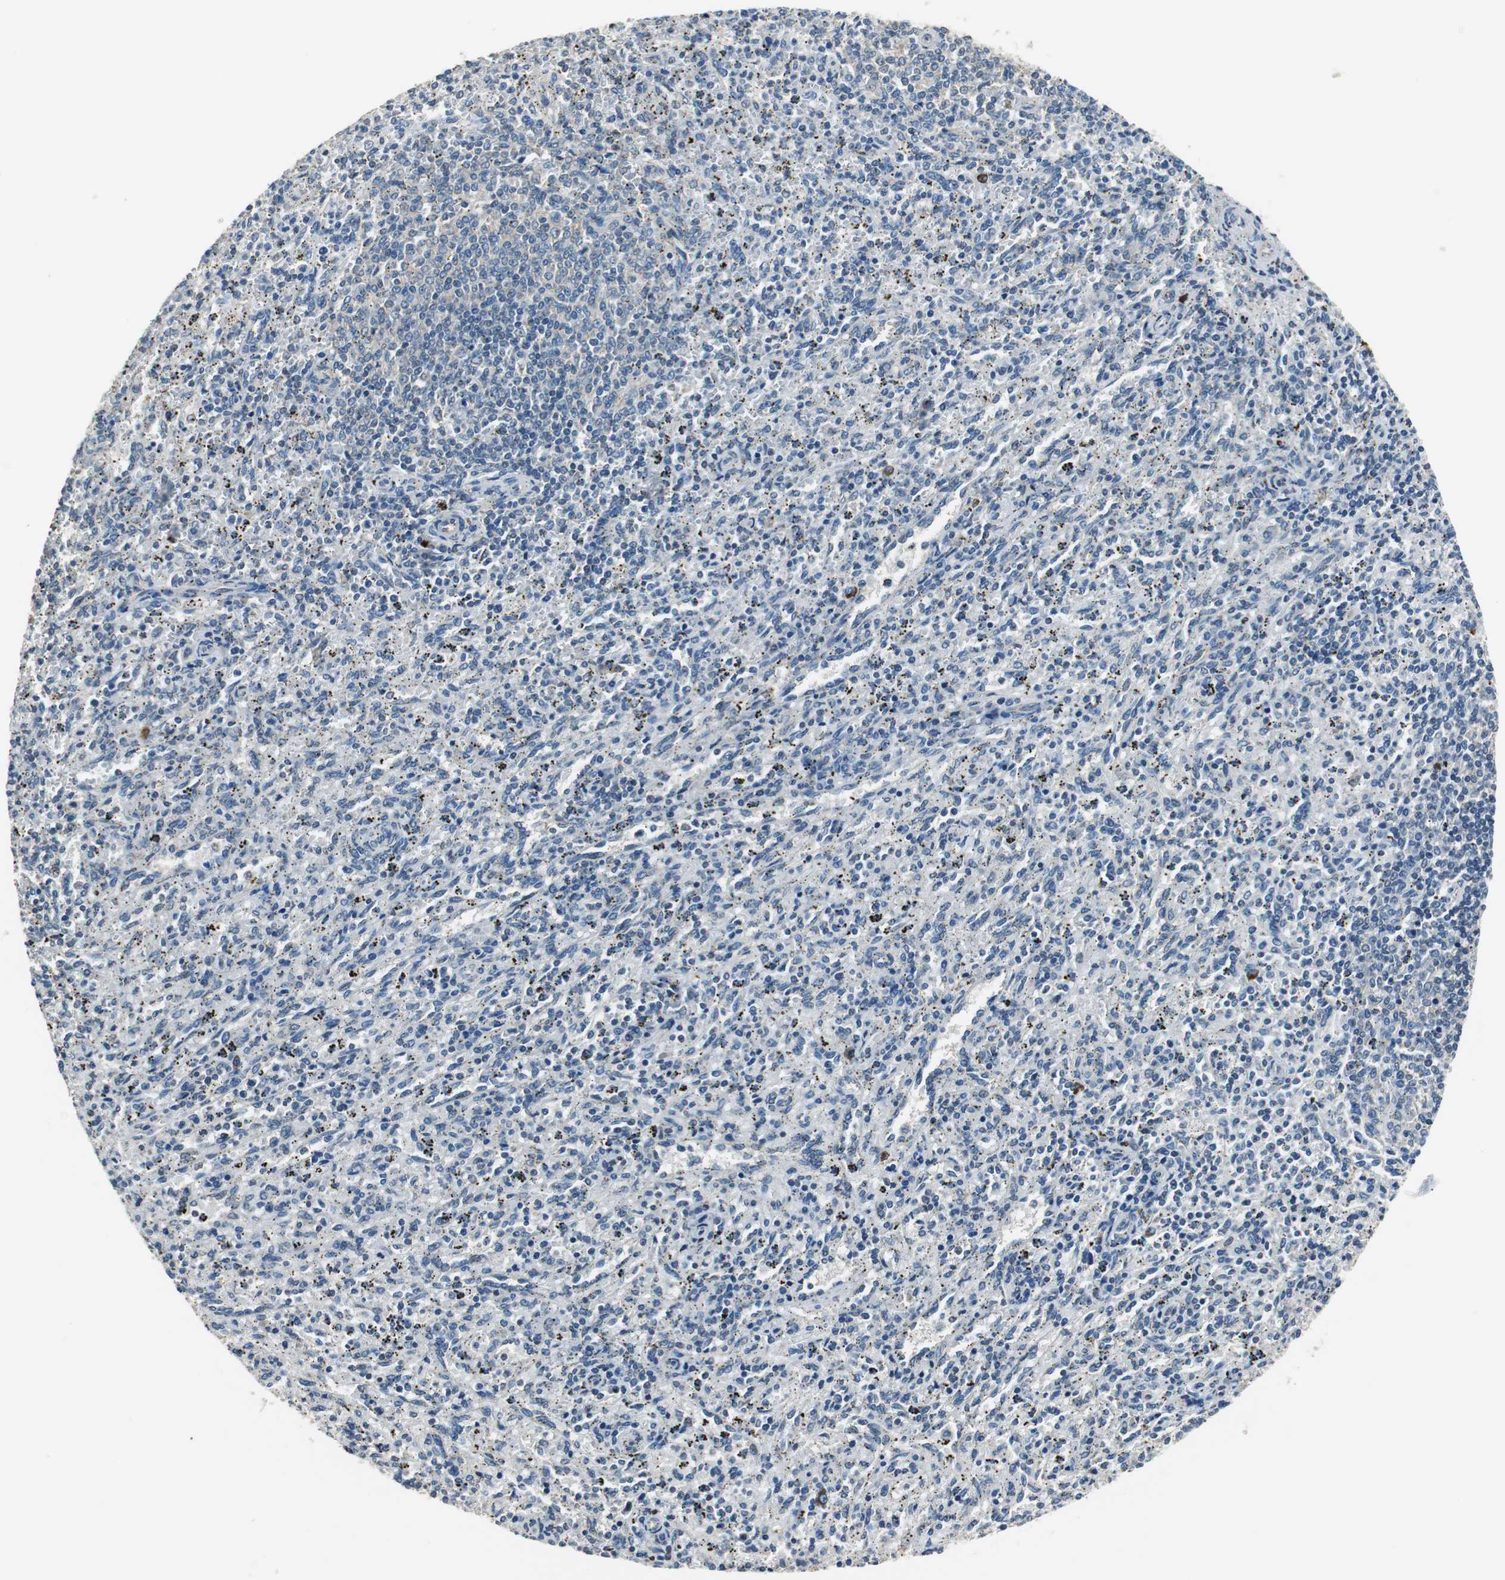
{"staining": {"intensity": "negative", "quantity": "none", "location": "none"}, "tissue": "spleen", "cell_type": "Cells in red pulp", "image_type": "normal", "snomed": [{"axis": "morphology", "description": "Normal tissue, NOS"}, {"axis": "topography", "description": "Spleen"}], "caption": "Immunohistochemistry (IHC) histopathology image of benign human spleen stained for a protein (brown), which shows no positivity in cells in red pulp.", "gene": "MTIF2", "patient": {"sex": "female", "age": 10}}